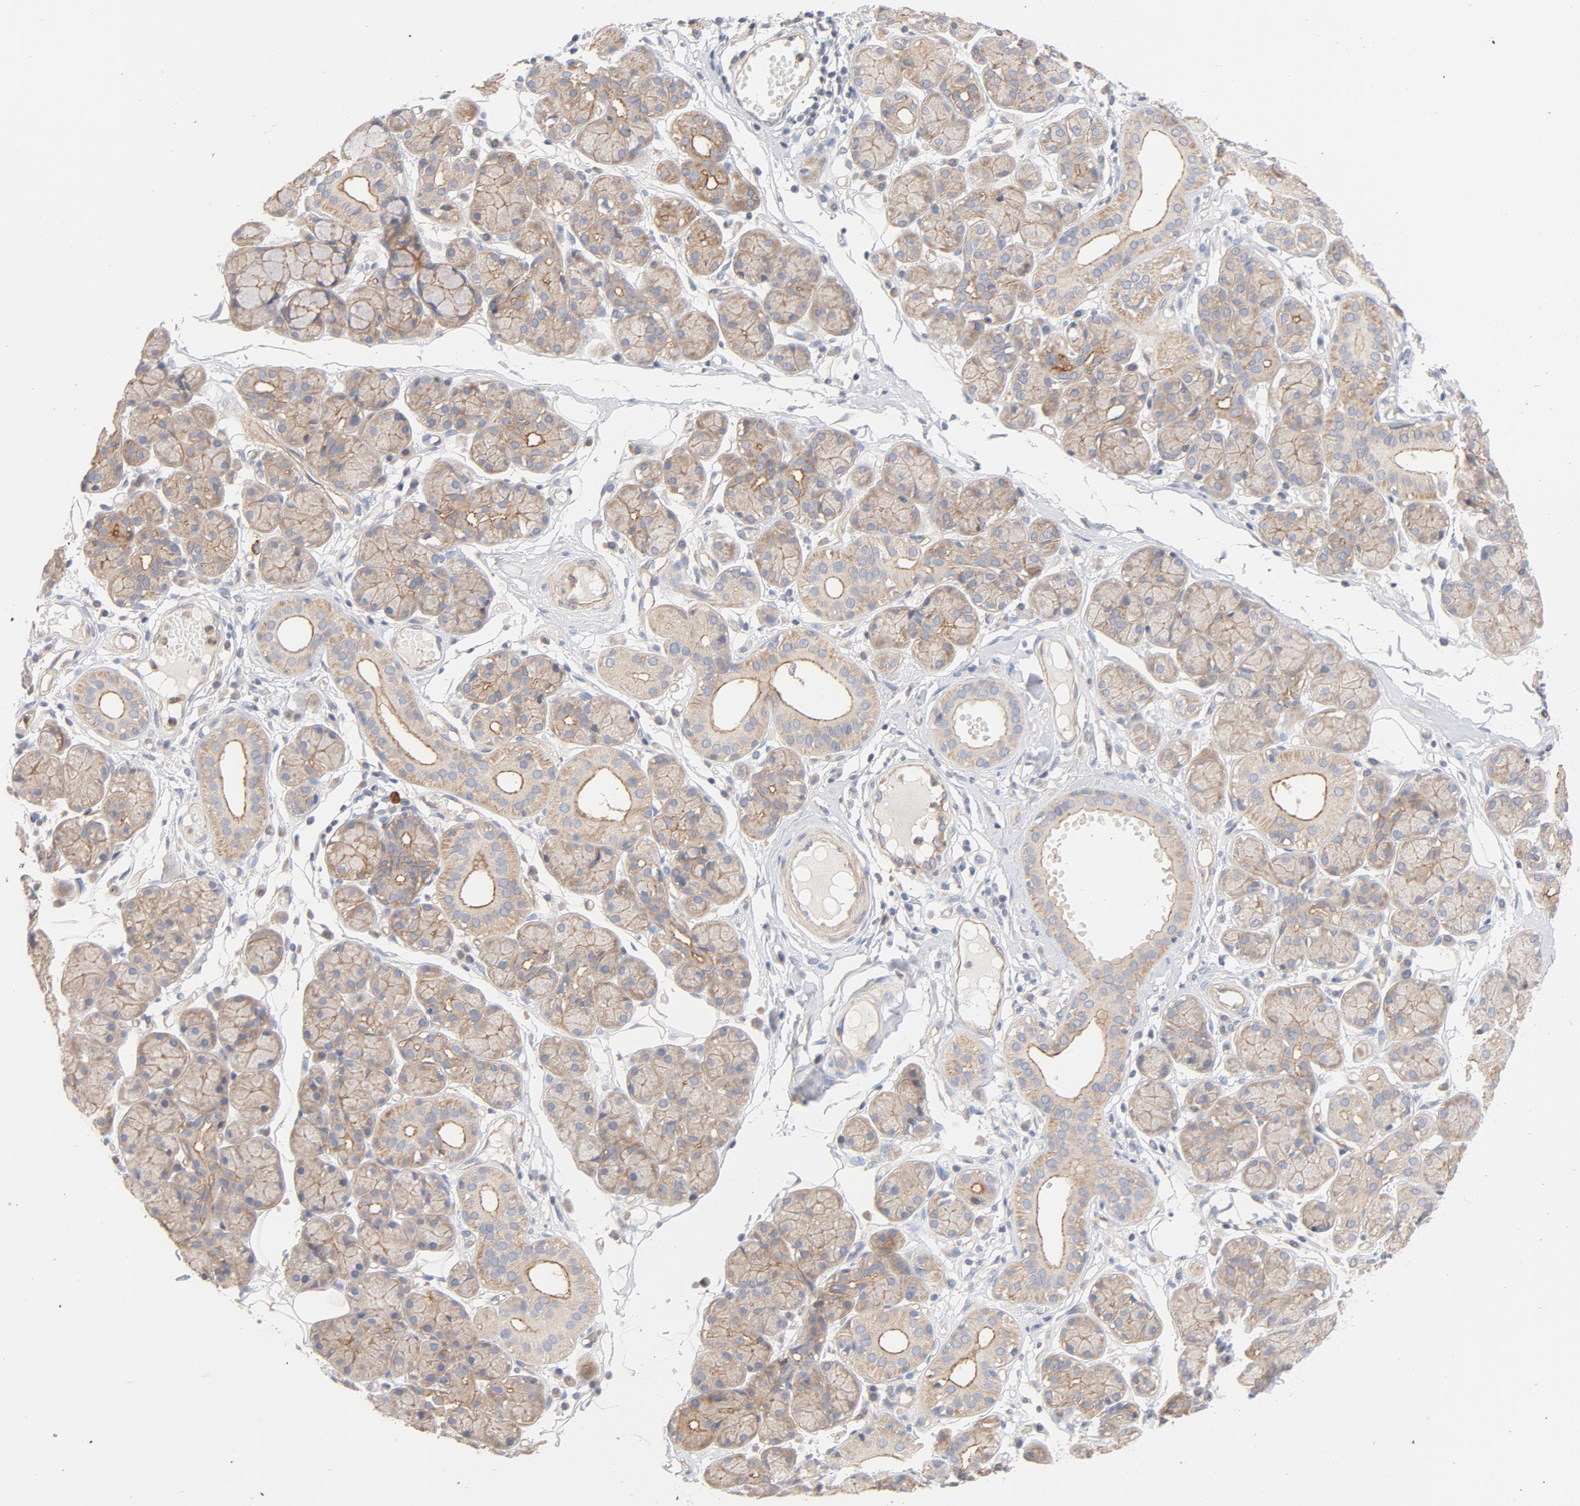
{"staining": {"intensity": "moderate", "quantity": ">75%", "location": "cytoplasmic/membranous"}, "tissue": "salivary gland", "cell_type": "Glandular cells", "image_type": "normal", "snomed": [{"axis": "morphology", "description": "Normal tissue, NOS"}, {"axis": "topography", "description": "Salivary gland"}], "caption": "Immunohistochemistry (IHC) micrograph of normal salivary gland: human salivary gland stained using IHC shows medium levels of moderate protein expression localized specifically in the cytoplasmic/membranous of glandular cells, appearing as a cytoplasmic/membranous brown color.", "gene": "STRN3", "patient": {"sex": "male", "age": 54}}